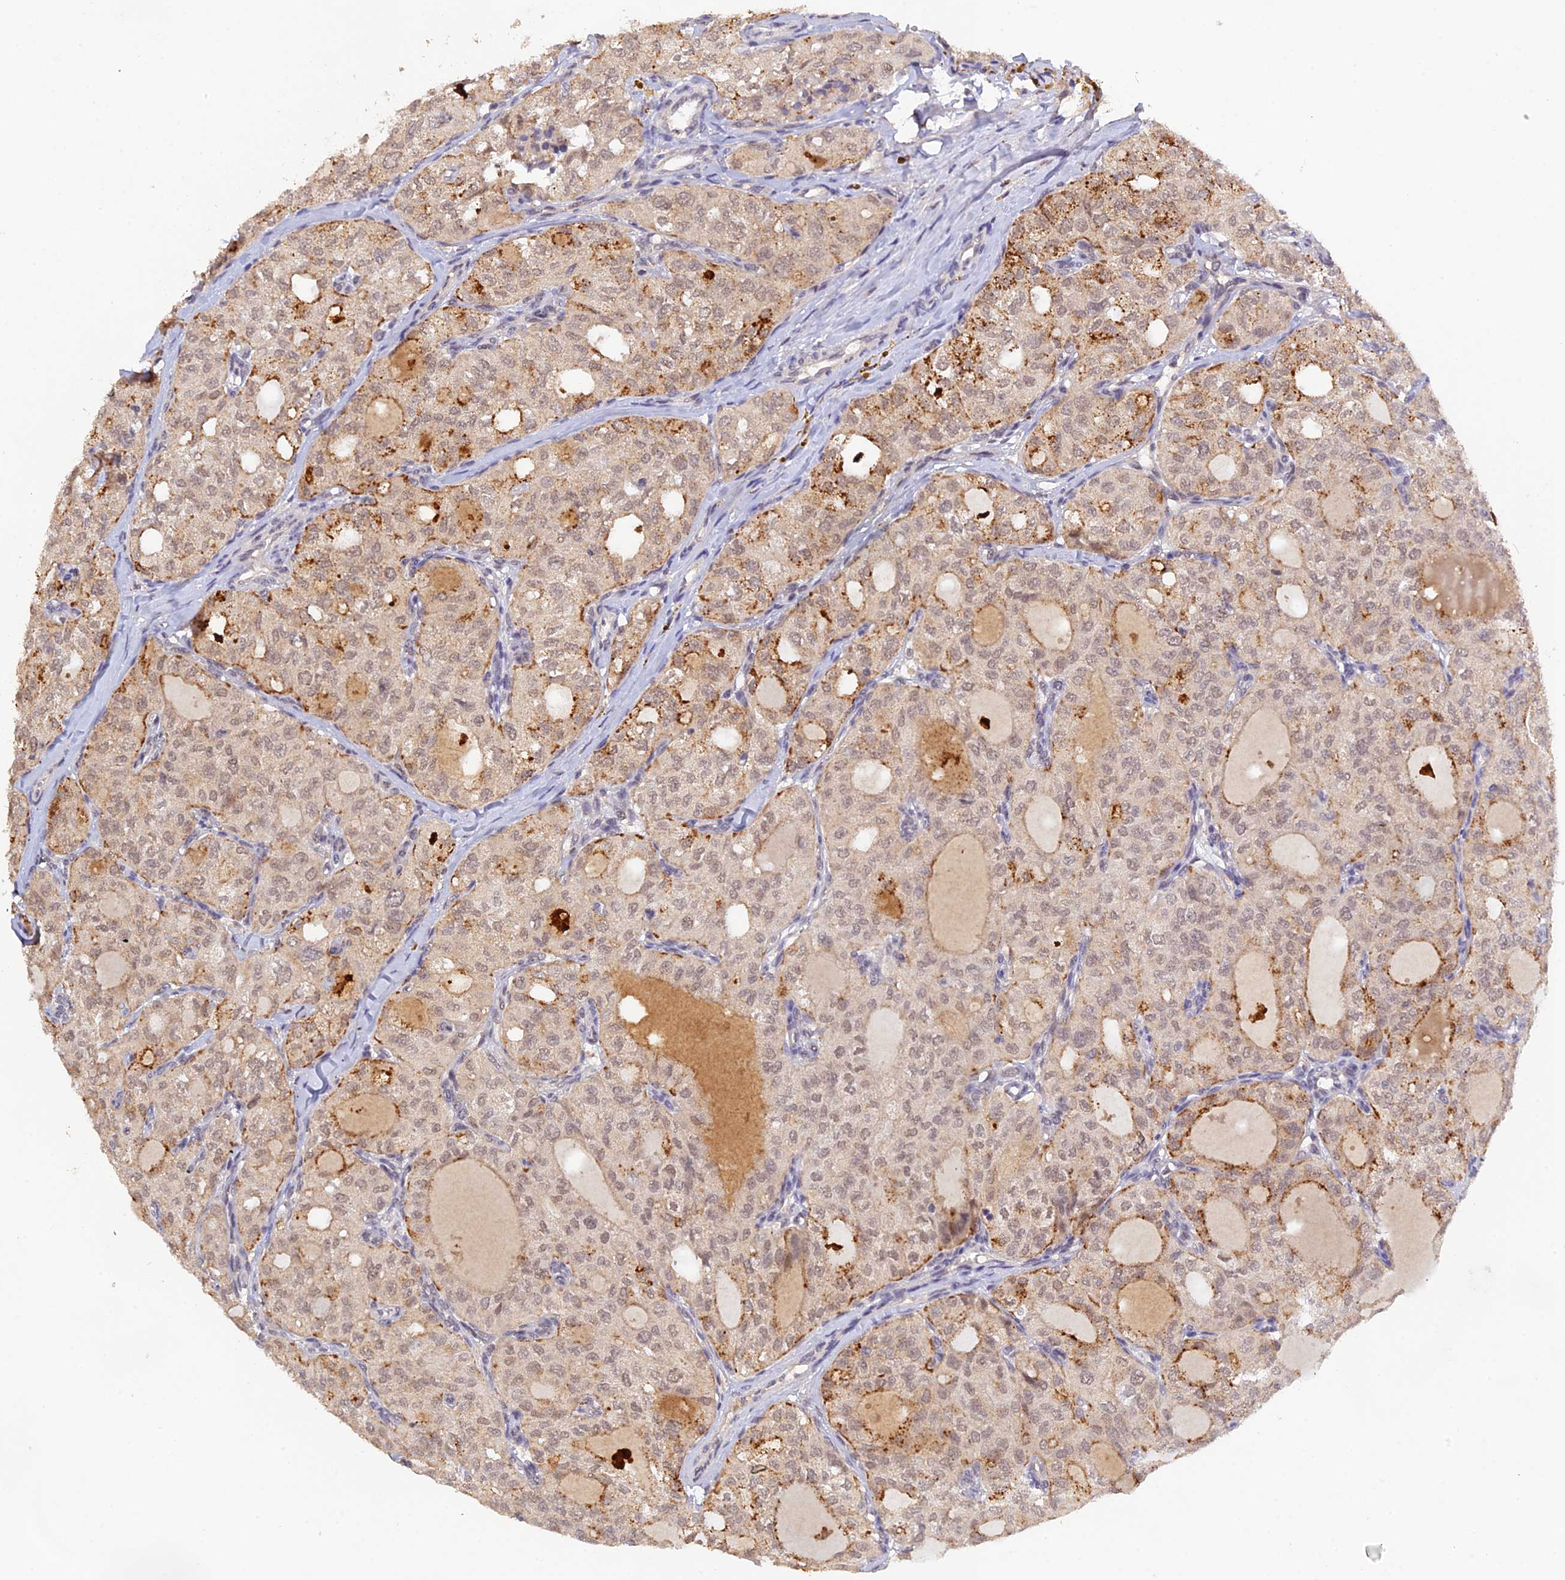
{"staining": {"intensity": "moderate", "quantity": "<25%", "location": "cytoplasmic/membranous"}, "tissue": "thyroid cancer", "cell_type": "Tumor cells", "image_type": "cancer", "snomed": [{"axis": "morphology", "description": "Follicular adenoma carcinoma, NOS"}, {"axis": "topography", "description": "Thyroid gland"}], "caption": "Immunohistochemical staining of thyroid cancer reveals low levels of moderate cytoplasmic/membranous expression in about <25% of tumor cells.", "gene": "ZNF436", "patient": {"sex": "male", "age": 75}}